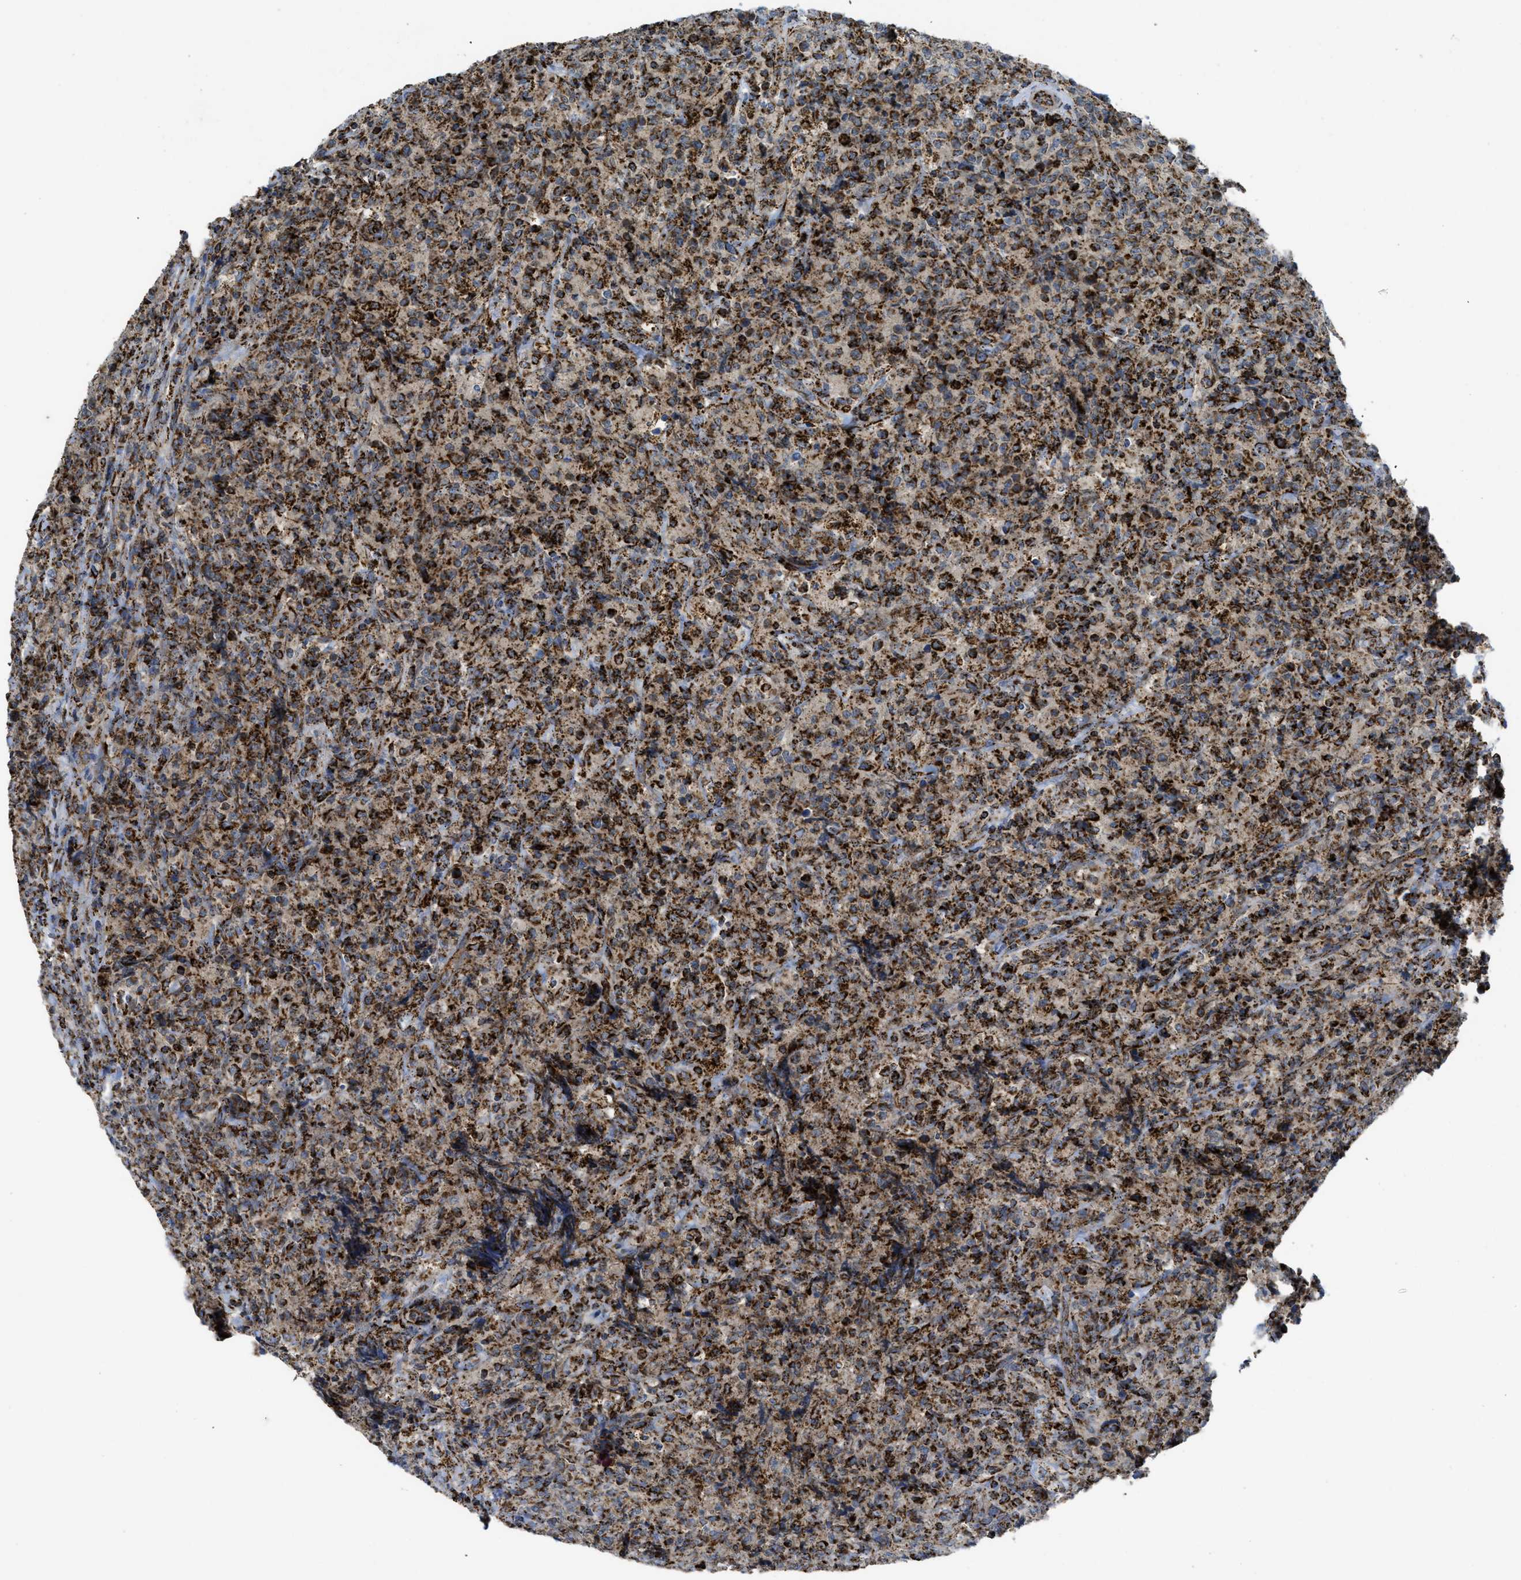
{"staining": {"intensity": "strong", "quantity": ">75%", "location": "cytoplasmic/membranous"}, "tissue": "lymphoma", "cell_type": "Tumor cells", "image_type": "cancer", "snomed": [{"axis": "morphology", "description": "Malignant lymphoma, non-Hodgkin's type, High grade"}, {"axis": "topography", "description": "Tonsil"}], "caption": "The immunohistochemical stain shows strong cytoplasmic/membranous expression in tumor cells of lymphoma tissue. (Stains: DAB (3,3'-diaminobenzidine) in brown, nuclei in blue, Microscopy: brightfield microscopy at high magnification).", "gene": "SQOR", "patient": {"sex": "female", "age": 36}}